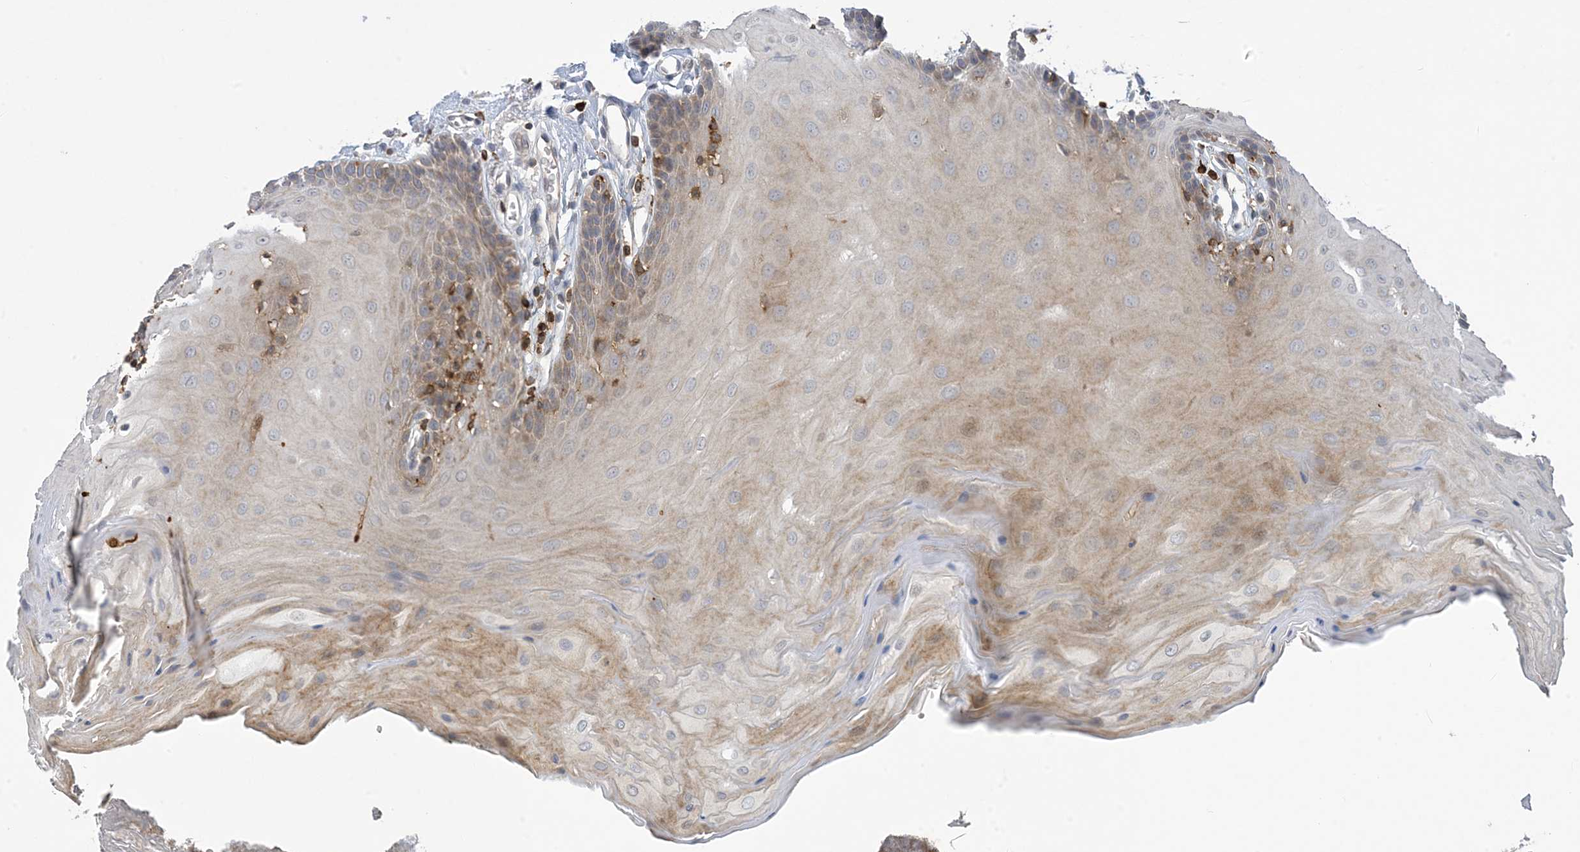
{"staining": {"intensity": "weak", "quantity": "<25%", "location": "cytoplasmic/membranous"}, "tissue": "oral mucosa", "cell_type": "Squamous epithelial cells", "image_type": "normal", "snomed": [{"axis": "morphology", "description": "Normal tissue, NOS"}, {"axis": "morphology", "description": "Squamous cell carcinoma, NOS"}, {"axis": "topography", "description": "Skeletal muscle"}, {"axis": "topography", "description": "Oral tissue"}, {"axis": "topography", "description": "Salivary gland"}, {"axis": "topography", "description": "Head-Neck"}], "caption": "The photomicrograph reveals no staining of squamous epithelial cells in normal oral mucosa.", "gene": "AK9", "patient": {"sex": "male", "age": 54}}